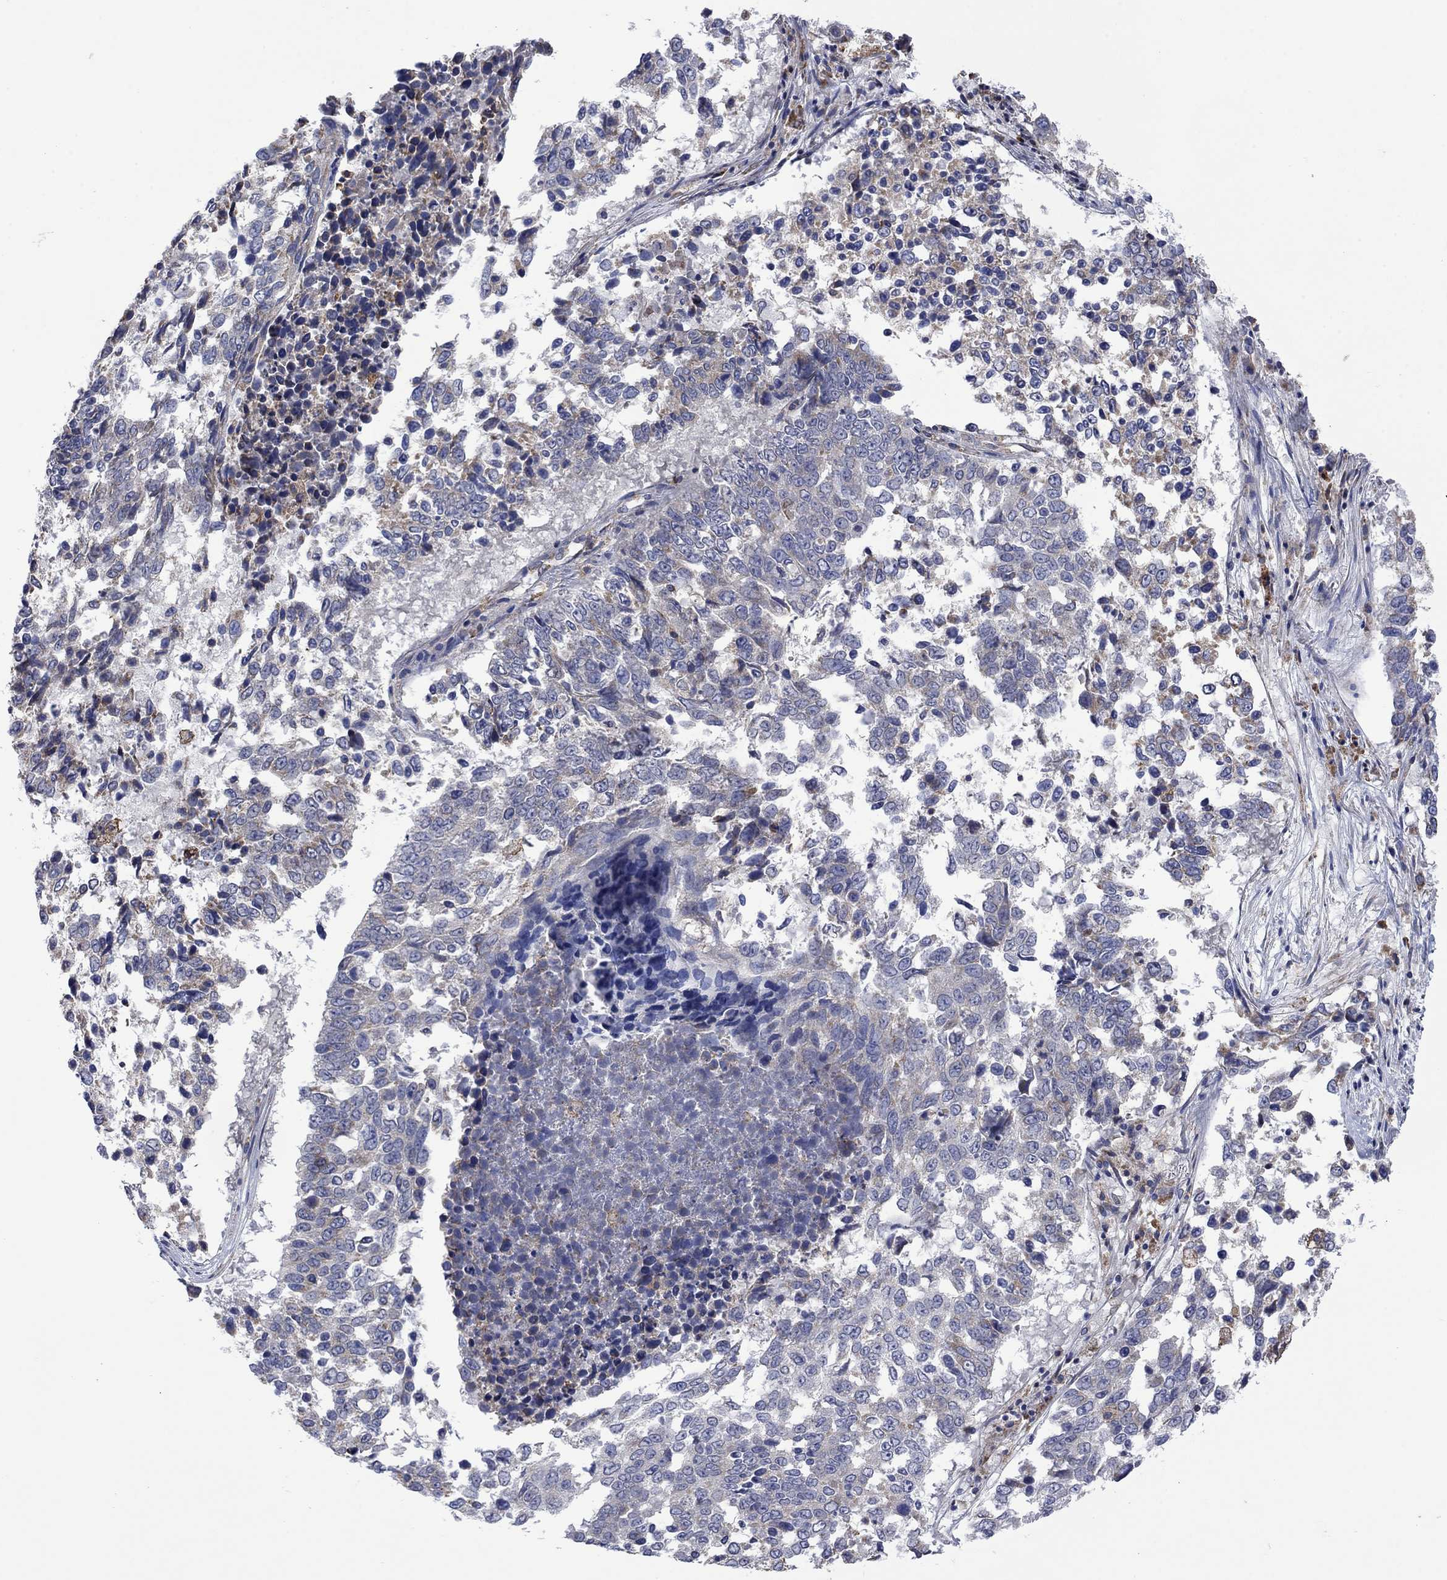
{"staining": {"intensity": "weak", "quantity": "<25%", "location": "cytoplasmic/membranous"}, "tissue": "lung cancer", "cell_type": "Tumor cells", "image_type": "cancer", "snomed": [{"axis": "morphology", "description": "Squamous cell carcinoma, NOS"}, {"axis": "topography", "description": "Lung"}], "caption": "DAB immunohistochemical staining of lung cancer shows no significant positivity in tumor cells.", "gene": "FURIN", "patient": {"sex": "male", "age": 82}}